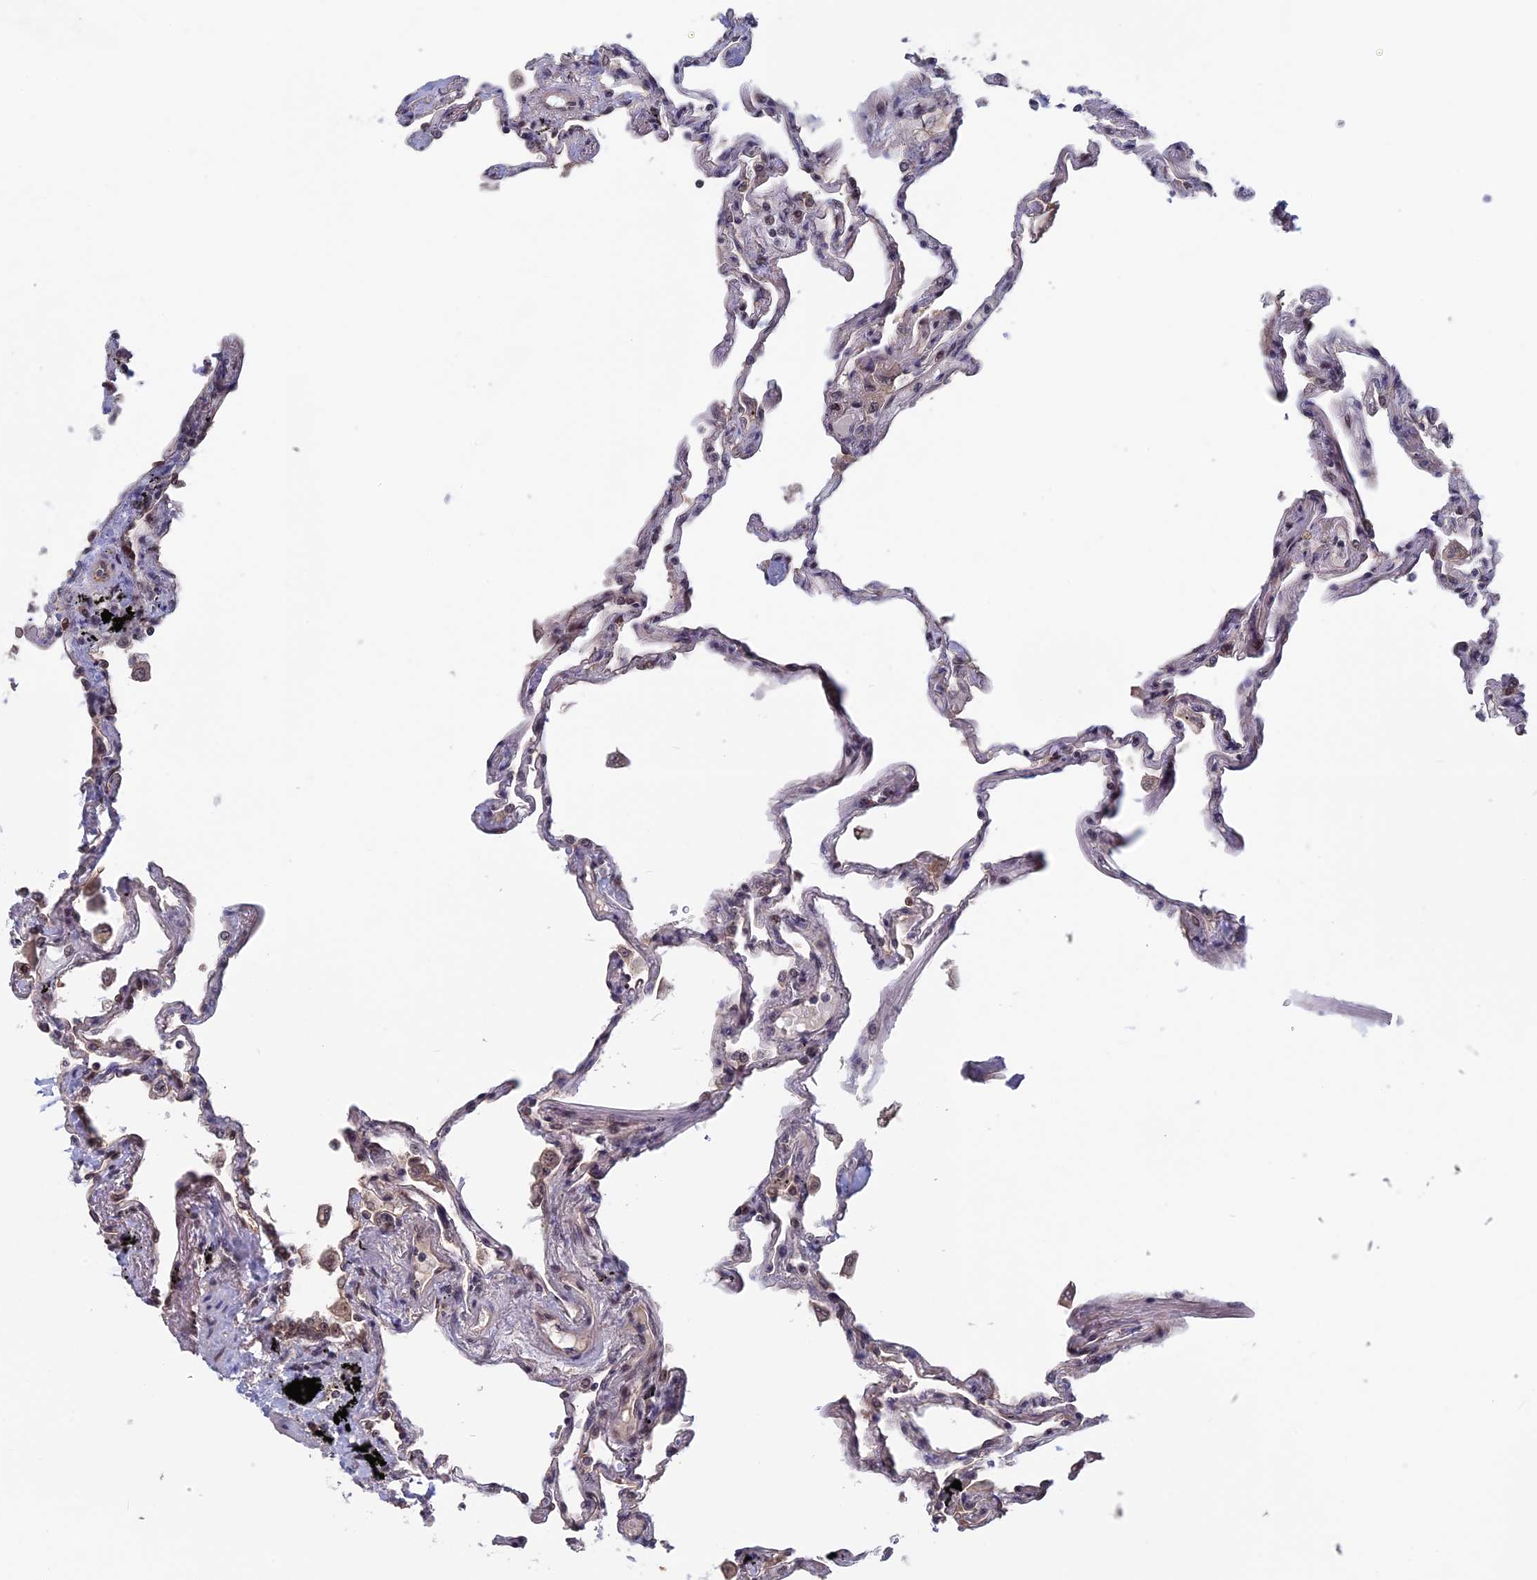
{"staining": {"intensity": "weak", "quantity": "25%-75%", "location": "cytoplasmic/membranous"}, "tissue": "lung", "cell_type": "Alveolar cells", "image_type": "normal", "snomed": [{"axis": "morphology", "description": "Normal tissue, NOS"}, {"axis": "topography", "description": "Lung"}], "caption": "Weak cytoplasmic/membranous staining is appreciated in approximately 25%-75% of alveolar cells in benign lung.", "gene": "CACTIN", "patient": {"sex": "female", "age": 67}}